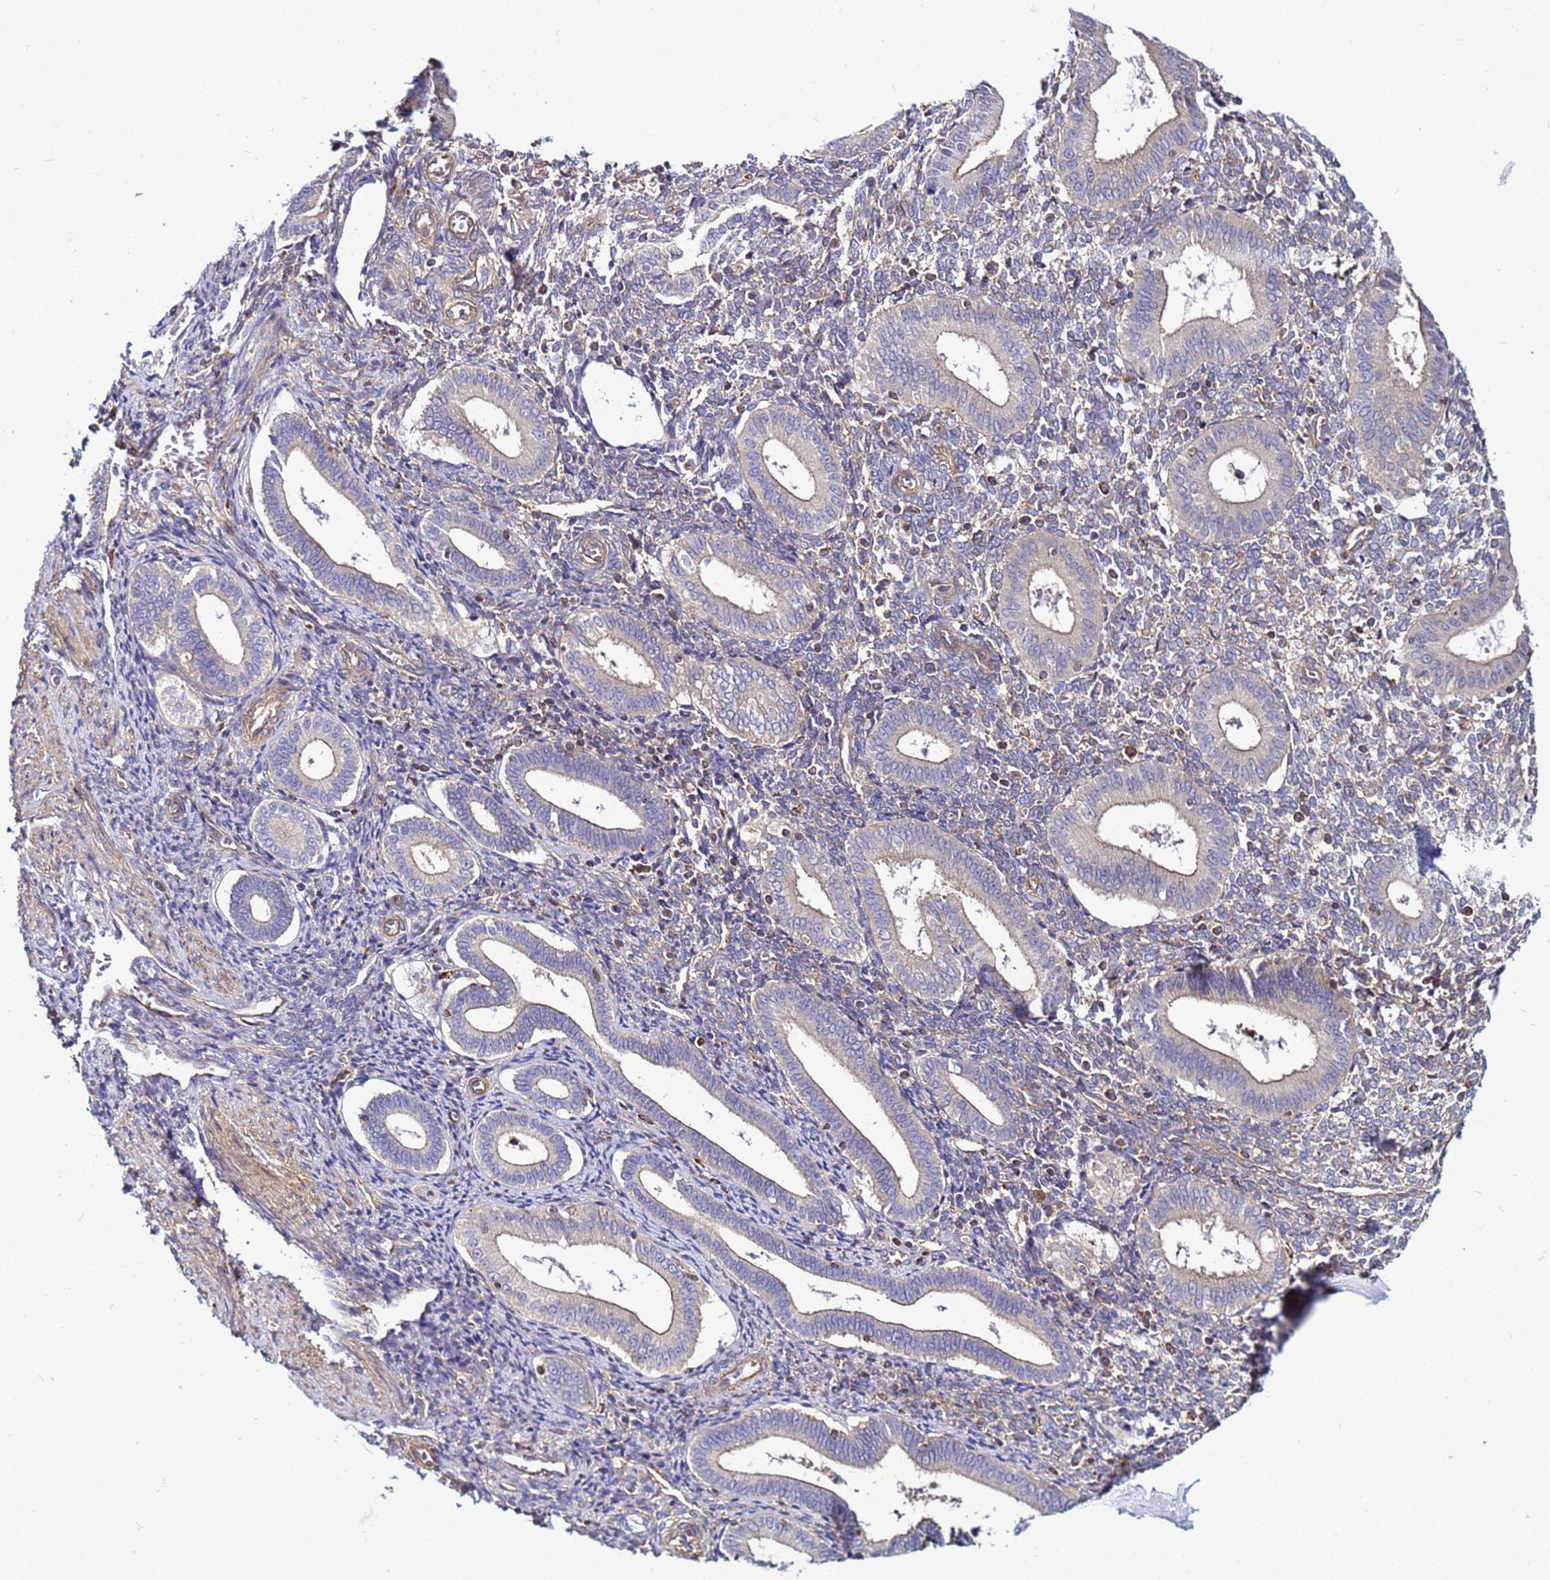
{"staining": {"intensity": "weak", "quantity": "<25%", "location": "cytoplasmic/membranous"}, "tissue": "endometrium", "cell_type": "Cells in endometrial stroma", "image_type": "normal", "snomed": [{"axis": "morphology", "description": "Normal tissue, NOS"}, {"axis": "topography", "description": "Endometrium"}], "caption": "This is a photomicrograph of immunohistochemistry staining of normal endometrium, which shows no expression in cells in endometrial stroma. (DAB immunohistochemistry, high magnification).", "gene": "STK38L", "patient": {"sex": "female", "age": 44}}